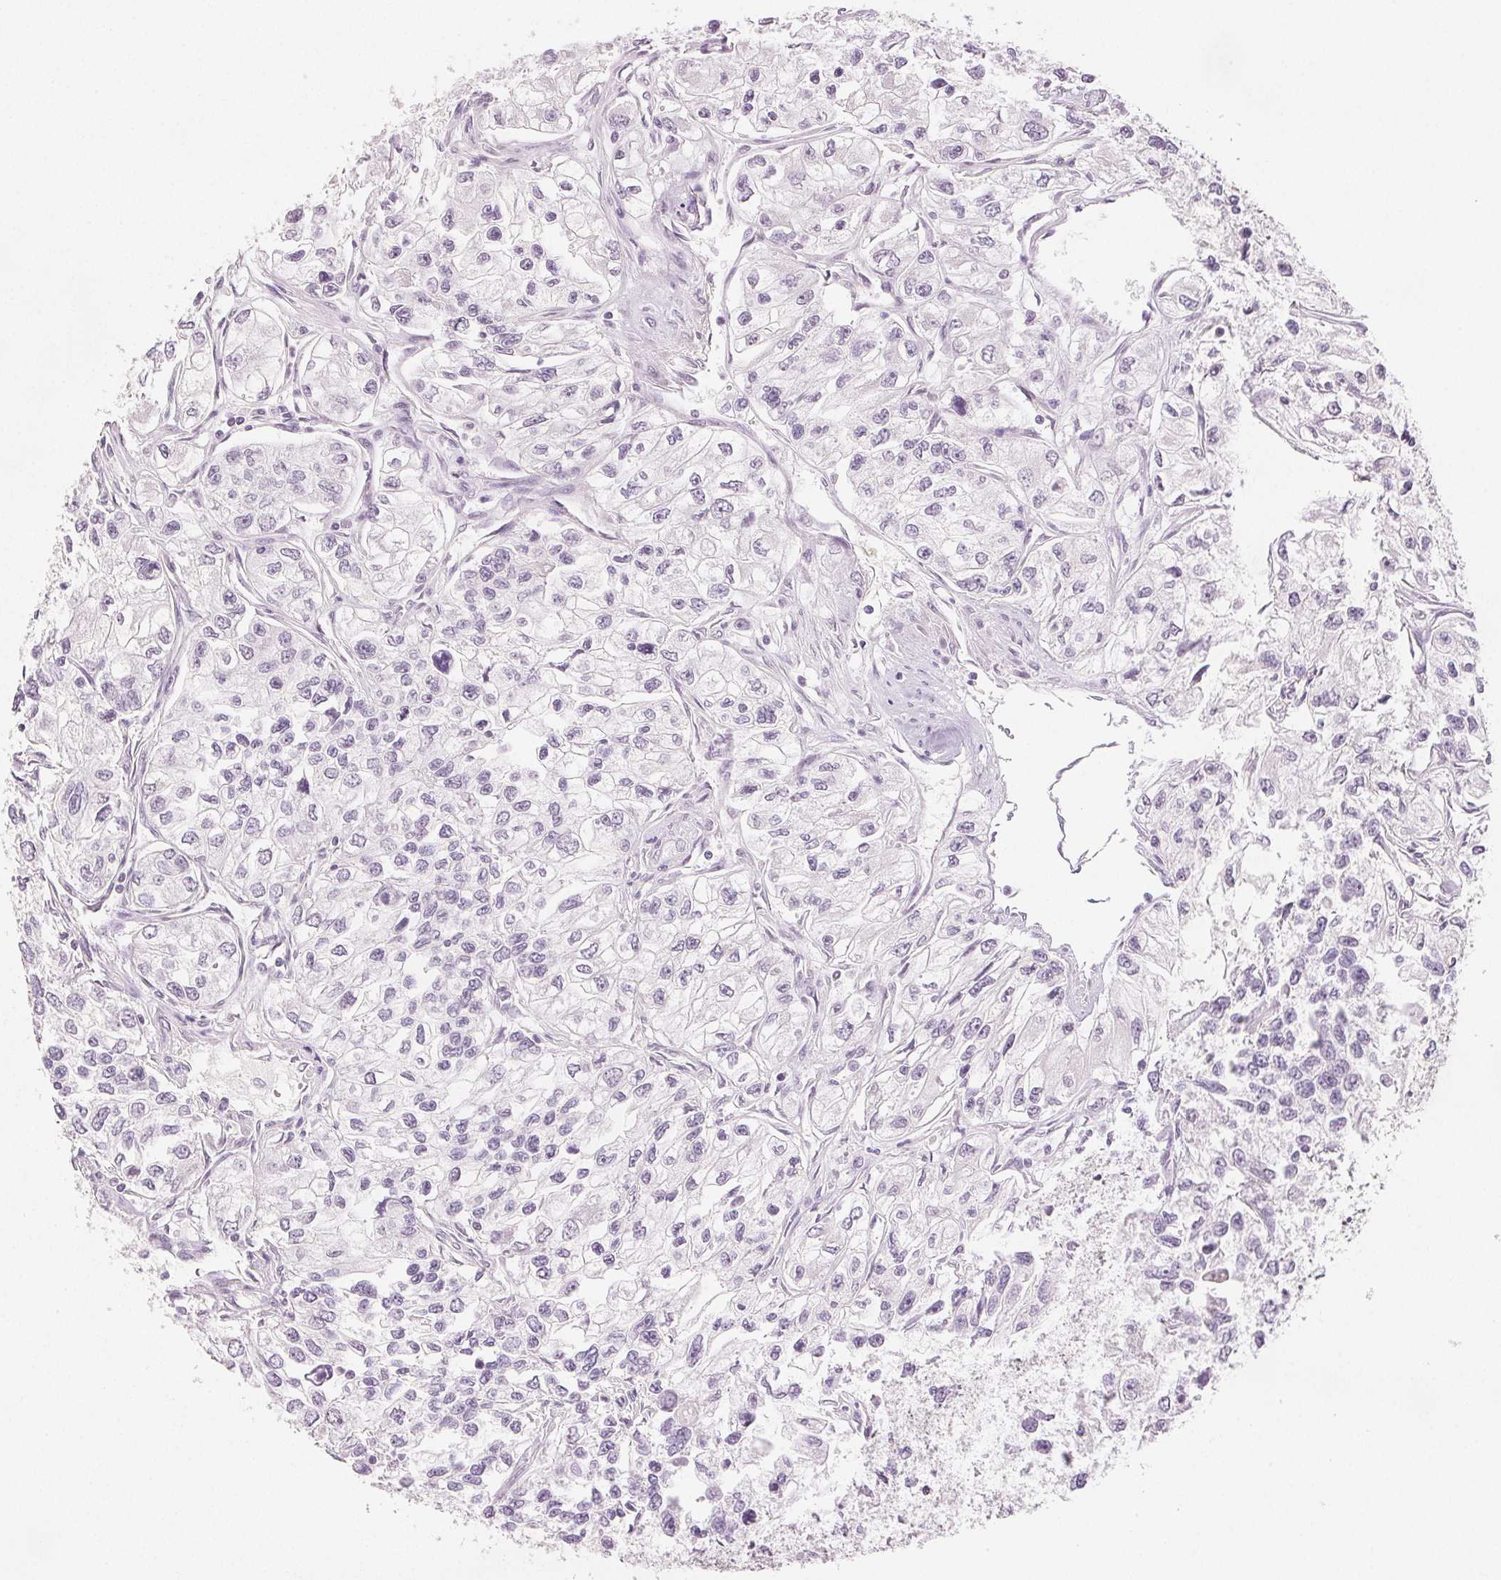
{"staining": {"intensity": "negative", "quantity": "none", "location": "none"}, "tissue": "renal cancer", "cell_type": "Tumor cells", "image_type": "cancer", "snomed": [{"axis": "morphology", "description": "Adenocarcinoma, NOS"}, {"axis": "topography", "description": "Kidney"}], "caption": "DAB (3,3'-diaminobenzidine) immunohistochemical staining of adenocarcinoma (renal) shows no significant positivity in tumor cells.", "gene": "SCGN", "patient": {"sex": "female", "age": 59}}